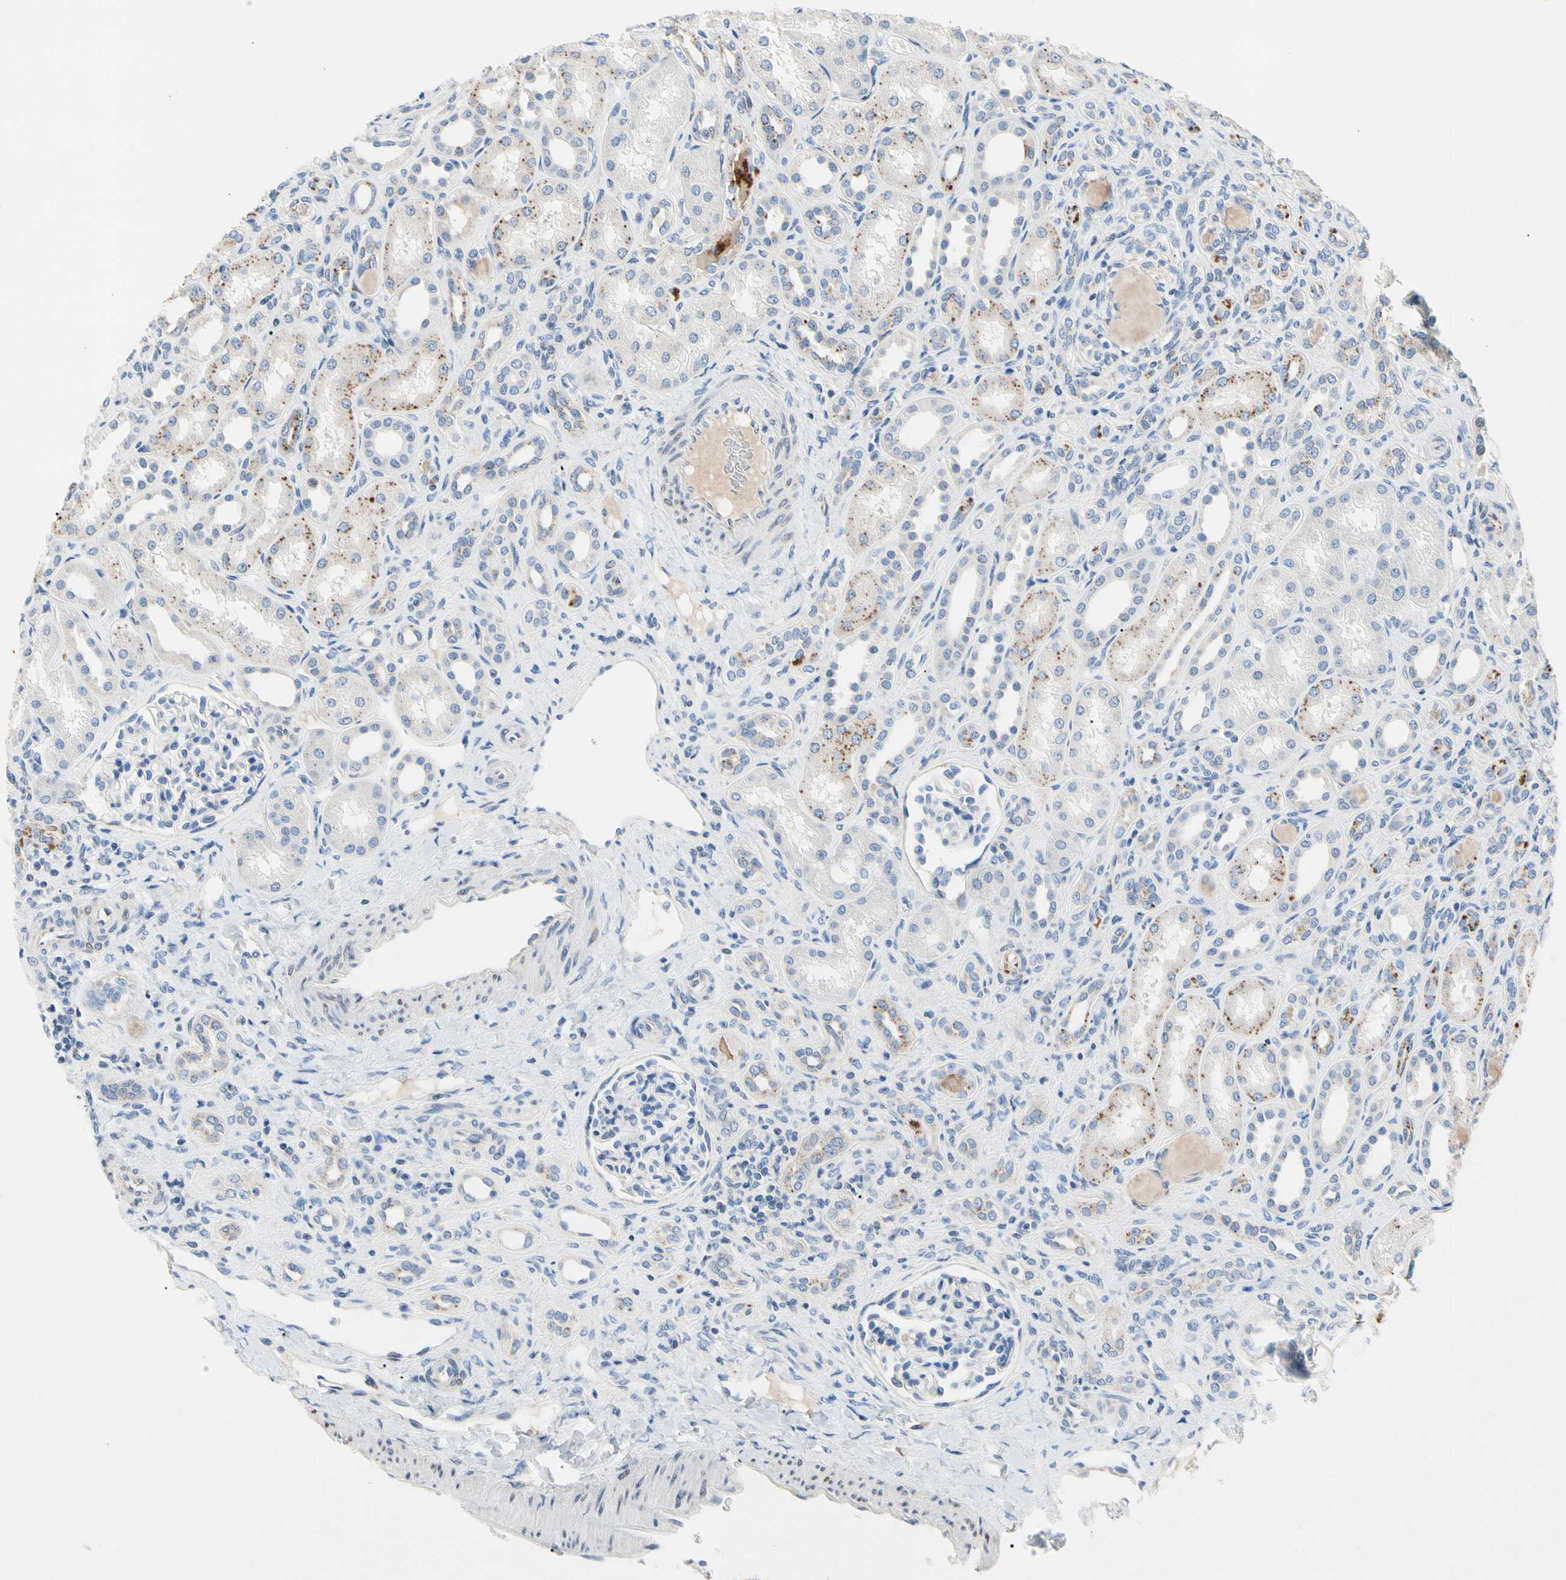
{"staining": {"intensity": "negative", "quantity": "none", "location": "none"}, "tissue": "kidney", "cell_type": "Cells in glomeruli", "image_type": "normal", "snomed": [{"axis": "morphology", "description": "Normal tissue, NOS"}, {"axis": "topography", "description": "Kidney"}], "caption": "A high-resolution histopathology image shows immunohistochemistry (IHC) staining of benign kidney, which demonstrates no significant expression in cells in glomeruli.", "gene": "RETSAT", "patient": {"sex": "male", "age": 7}}